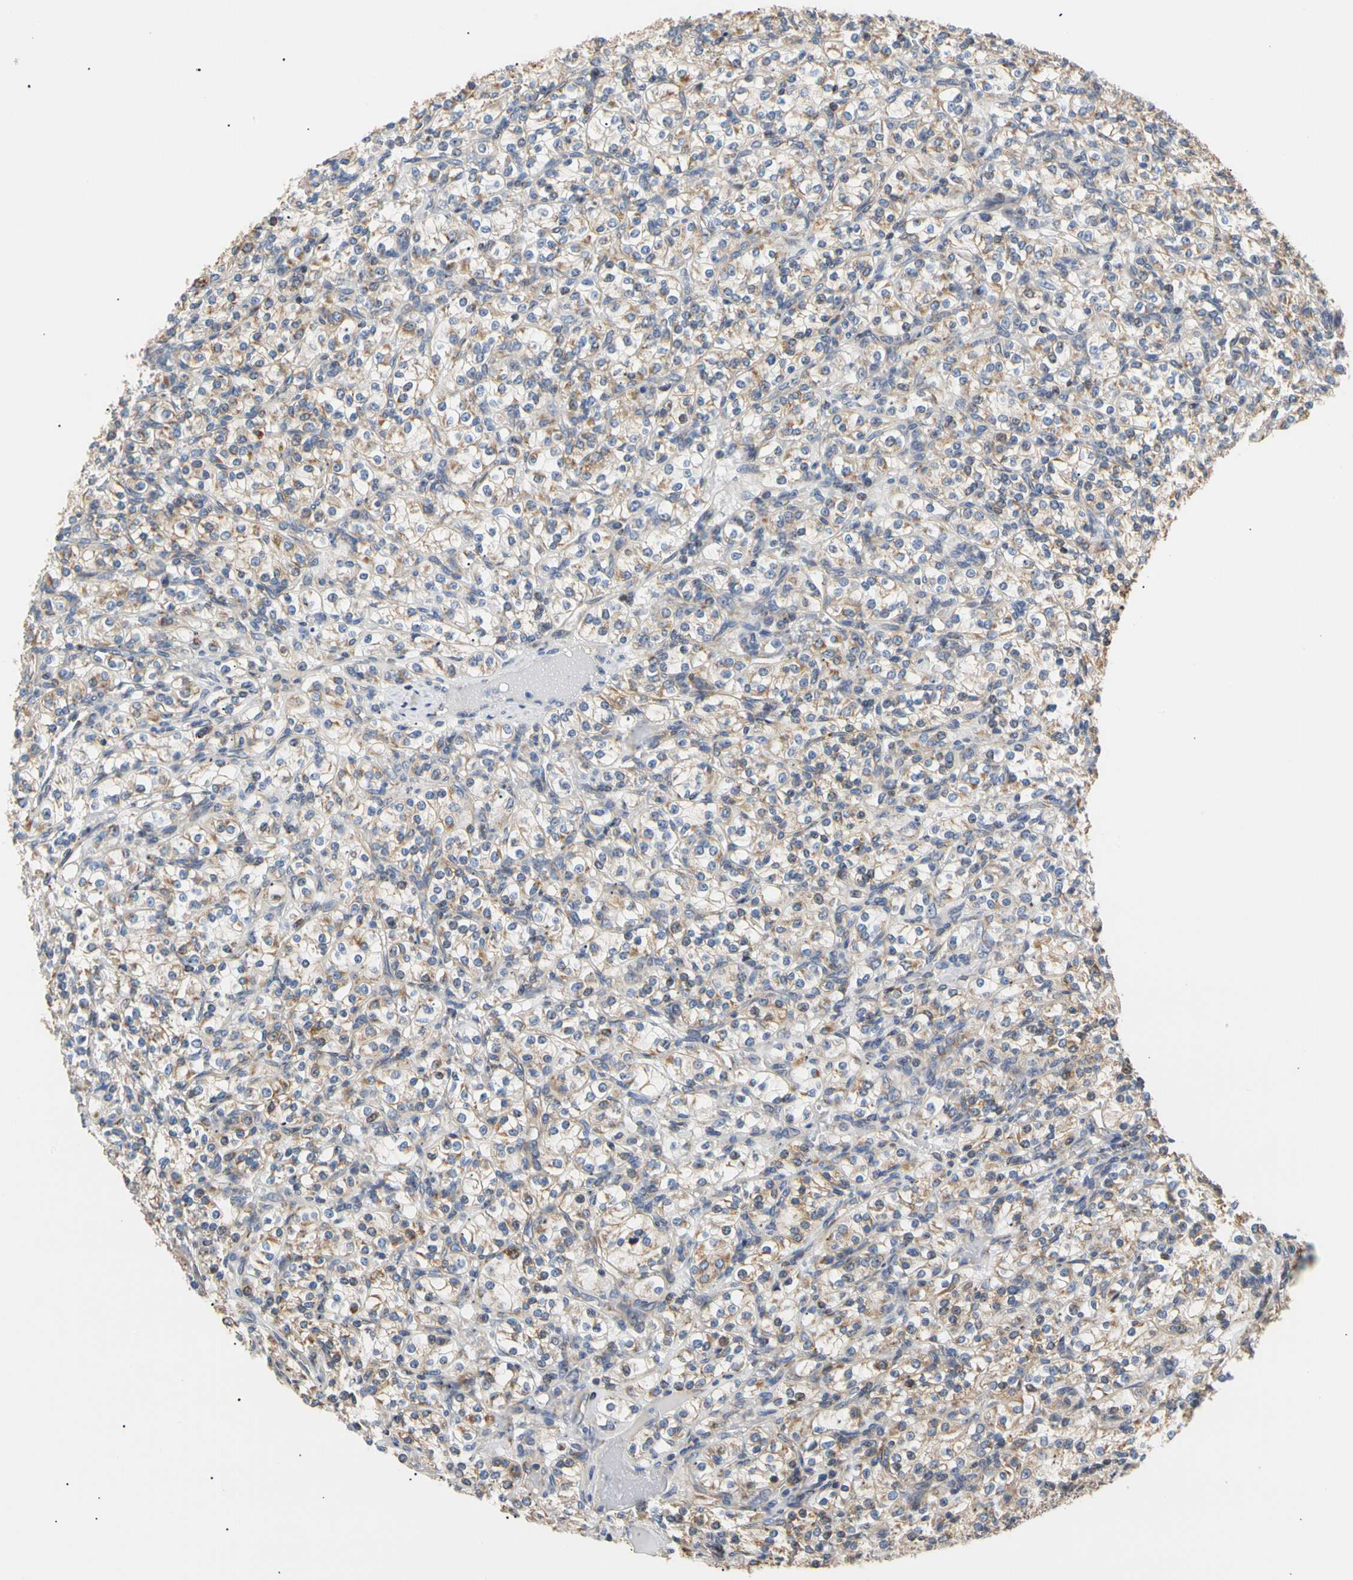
{"staining": {"intensity": "weak", "quantity": "25%-75%", "location": "cytoplasmic/membranous"}, "tissue": "renal cancer", "cell_type": "Tumor cells", "image_type": "cancer", "snomed": [{"axis": "morphology", "description": "Adenocarcinoma, NOS"}, {"axis": "topography", "description": "Kidney"}], "caption": "High-power microscopy captured an IHC photomicrograph of renal adenocarcinoma, revealing weak cytoplasmic/membranous positivity in approximately 25%-75% of tumor cells.", "gene": "PLGRKT", "patient": {"sex": "male", "age": 77}}